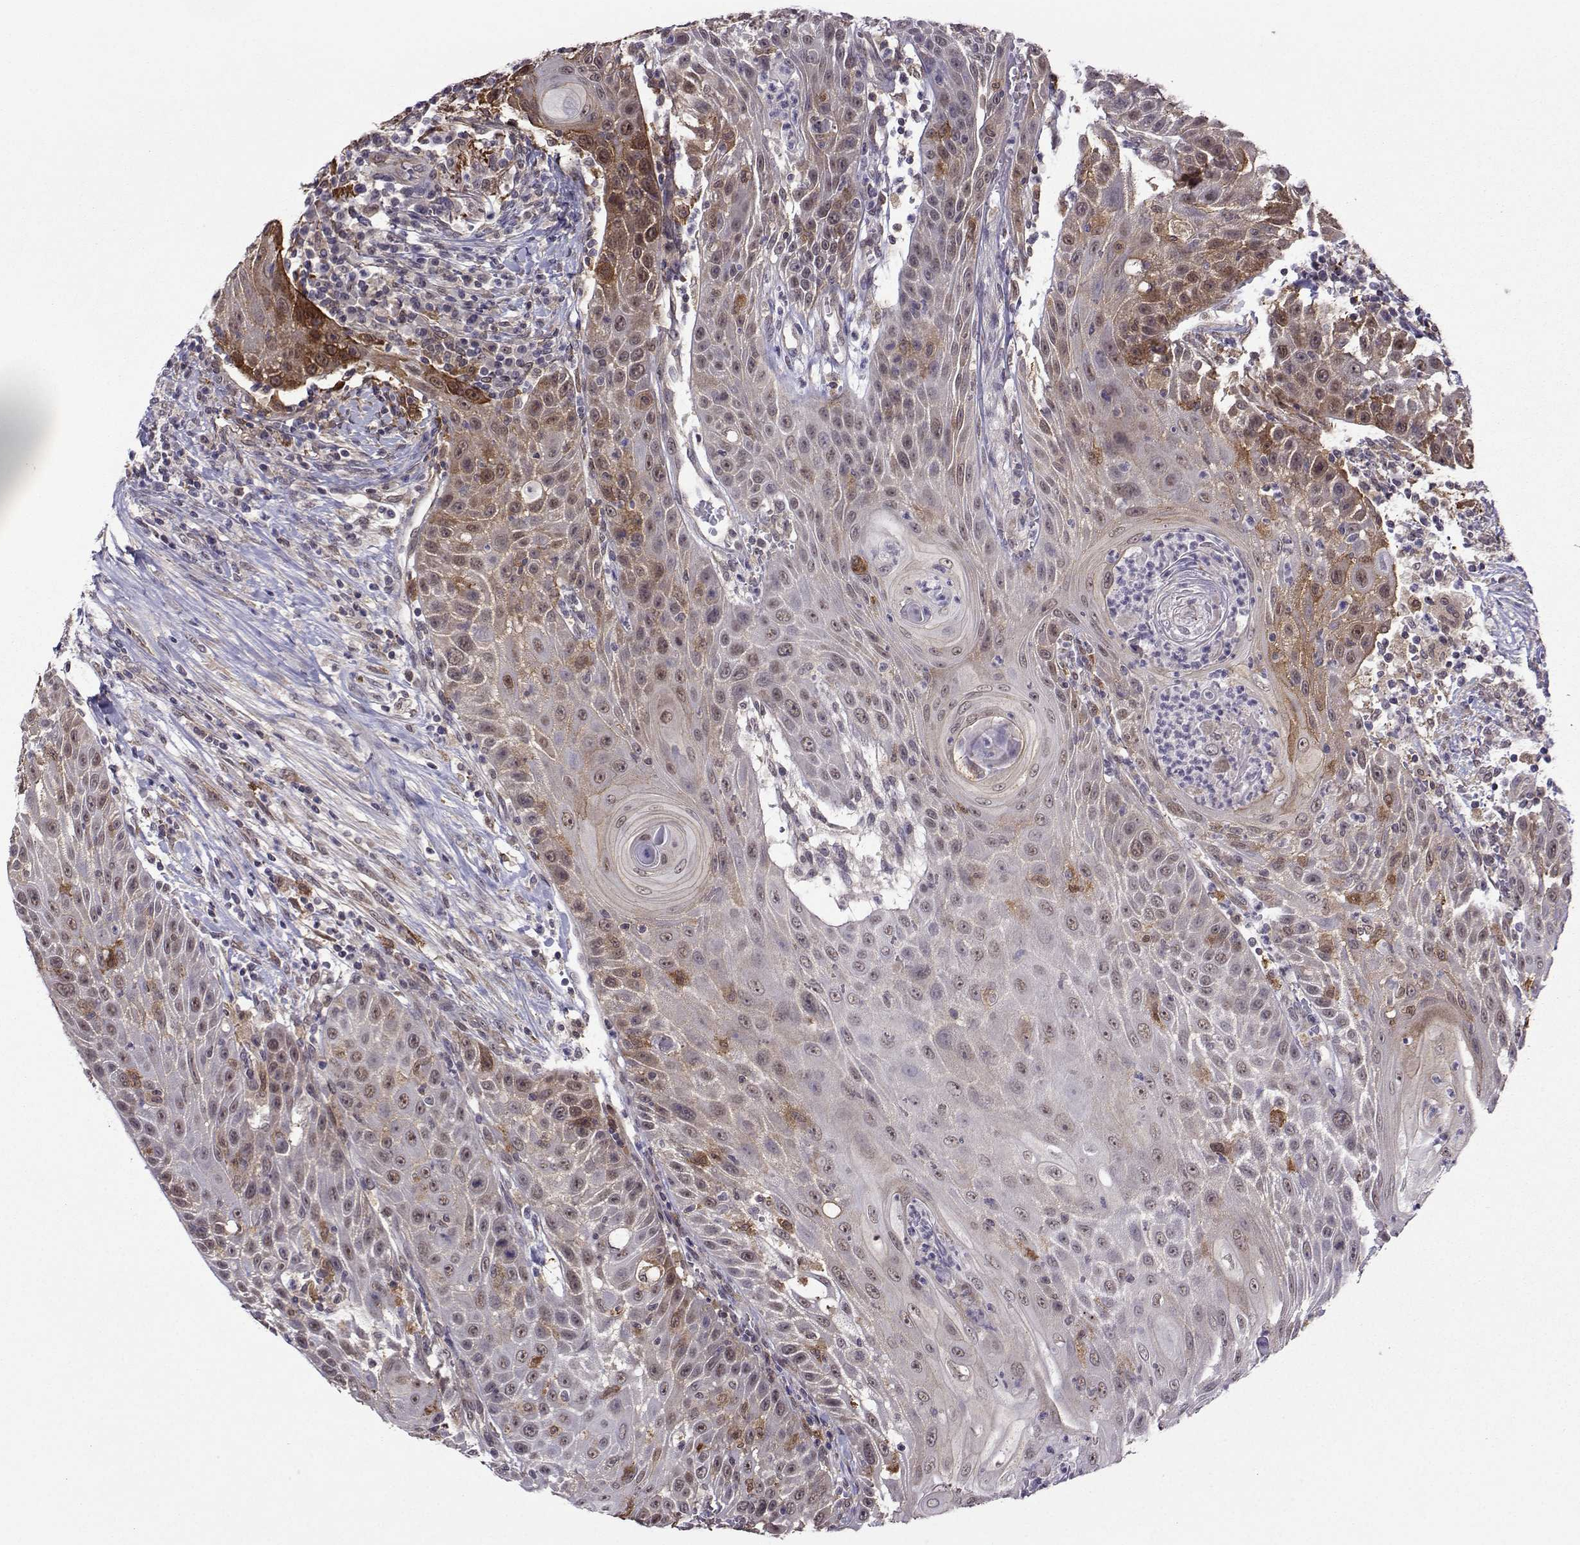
{"staining": {"intensity": "strong", "quantity": "<25%", "location": "cytoplasmic/membranous,nuclear"}, "tissue": "head and neck cancer", "cell_type": "Tumor cells", "image_type": "cancer", "snomed": [{"axis": "morphology", "description": "Squamous cell carcinoma, NOS"}, {"axis": "topography", "description": "Head-Neck"}], "caption": "High-magnification brightfield microscopy of head and neck cancer stained with DAB (3,3'-diaminobenzidine) (brown) and counterstained with hematoxylin (blue). tumor cells exhibit strong cytoplasmic/membranous and nuclear staining is seen in about<25% of cells. Immunohistochemistry (ihc) stains the protein of interest in brown and the nuclei are stained blue.", "gene": "DDX20", "patient": {"sex": "male", "age": 69}}